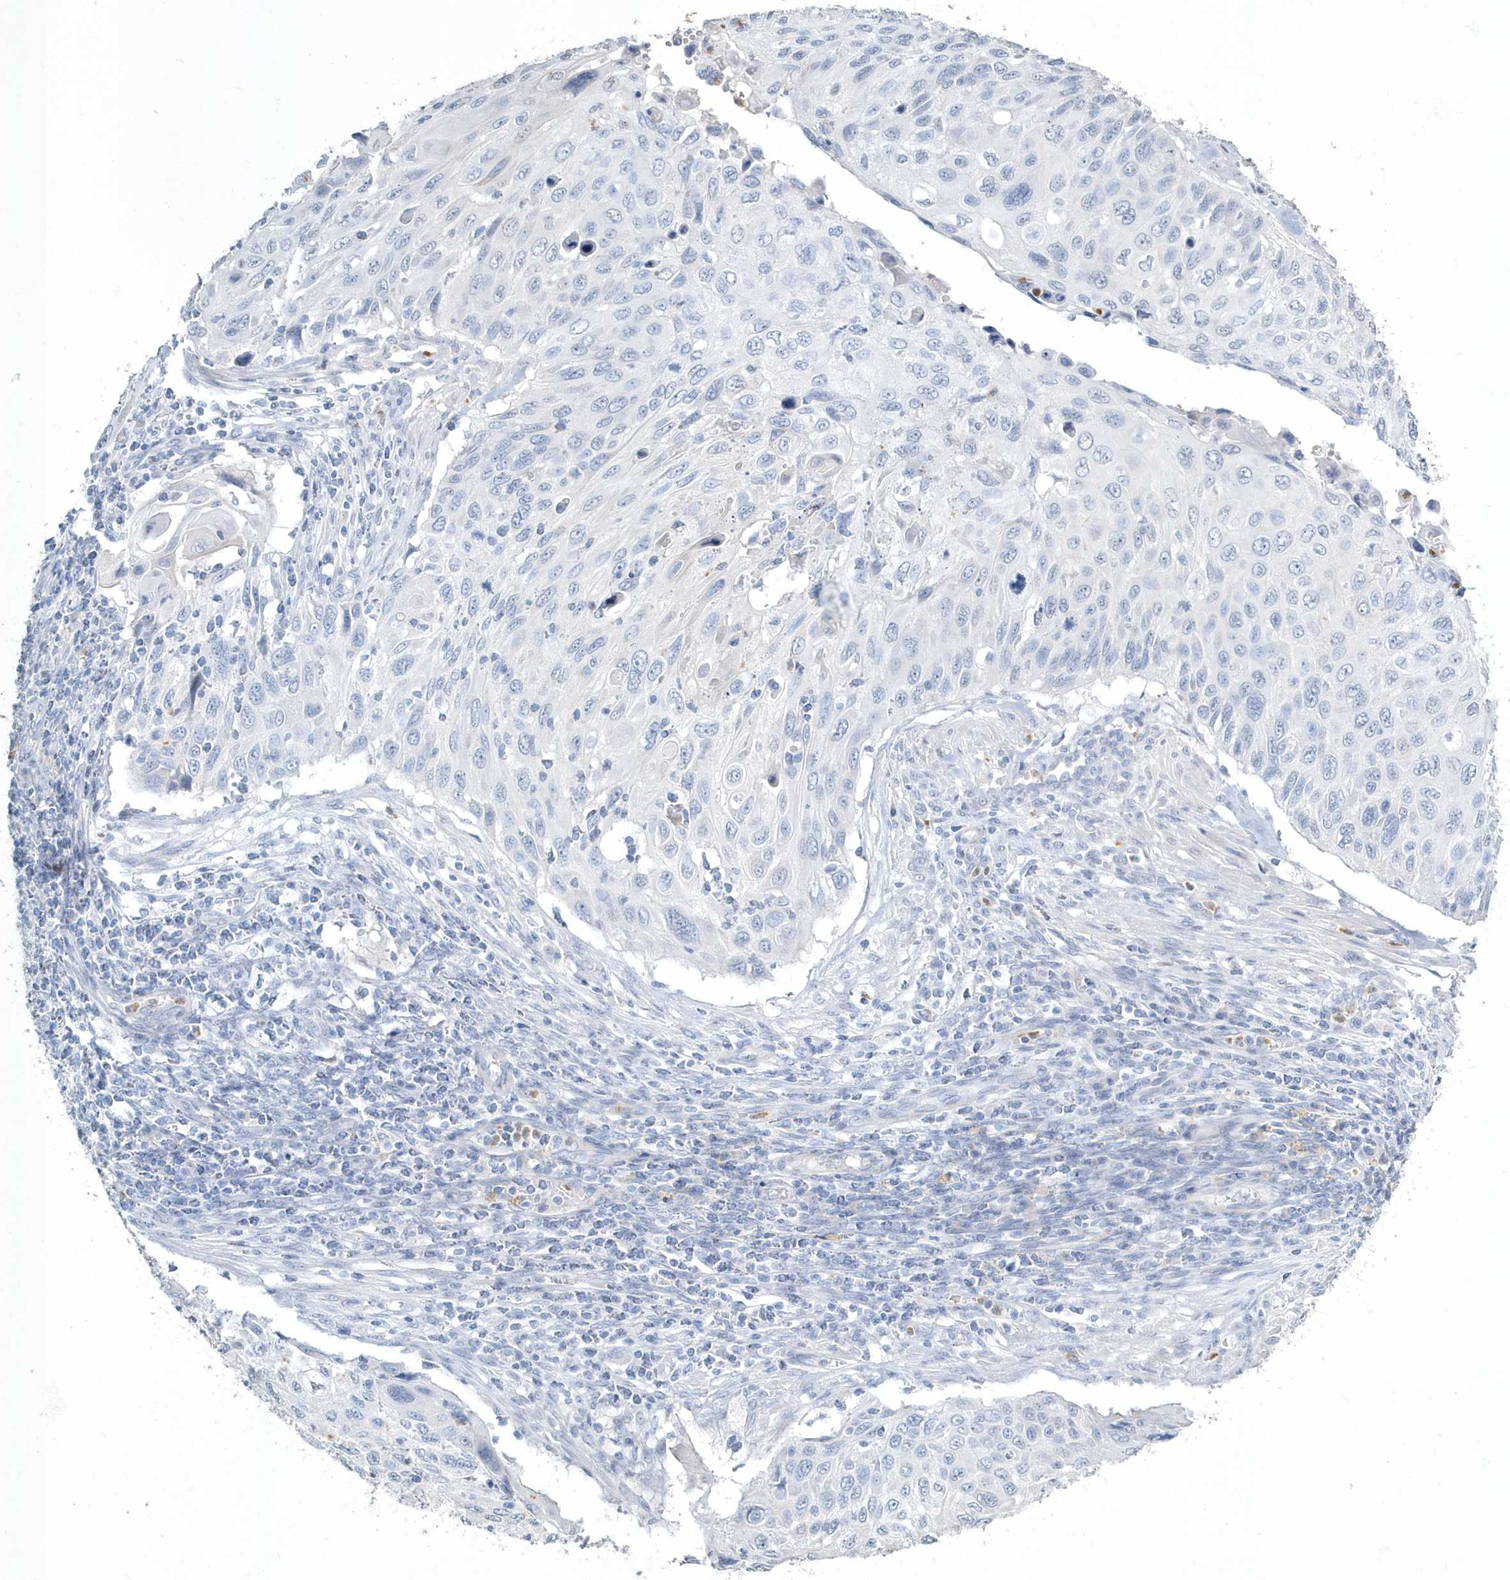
{"staining": {"intensity": "negative", "quantity": "none", "location": "none"}, "tissue": "cervical cancer", "cell_type": "Tumor cells", "image_type": "cancer", "snomed": [{"axis": "morphology", "description": "Squamous cell carcinoma, NOS"}, {"axis": "topography", "description": "Cervix"}], "caption": "Protein analysis of squamous cell carcinoma (cervical) displays no significant staining in tumor cells.", "gene": "MYOT", "patient": {"sex": "female", "age": 70}}